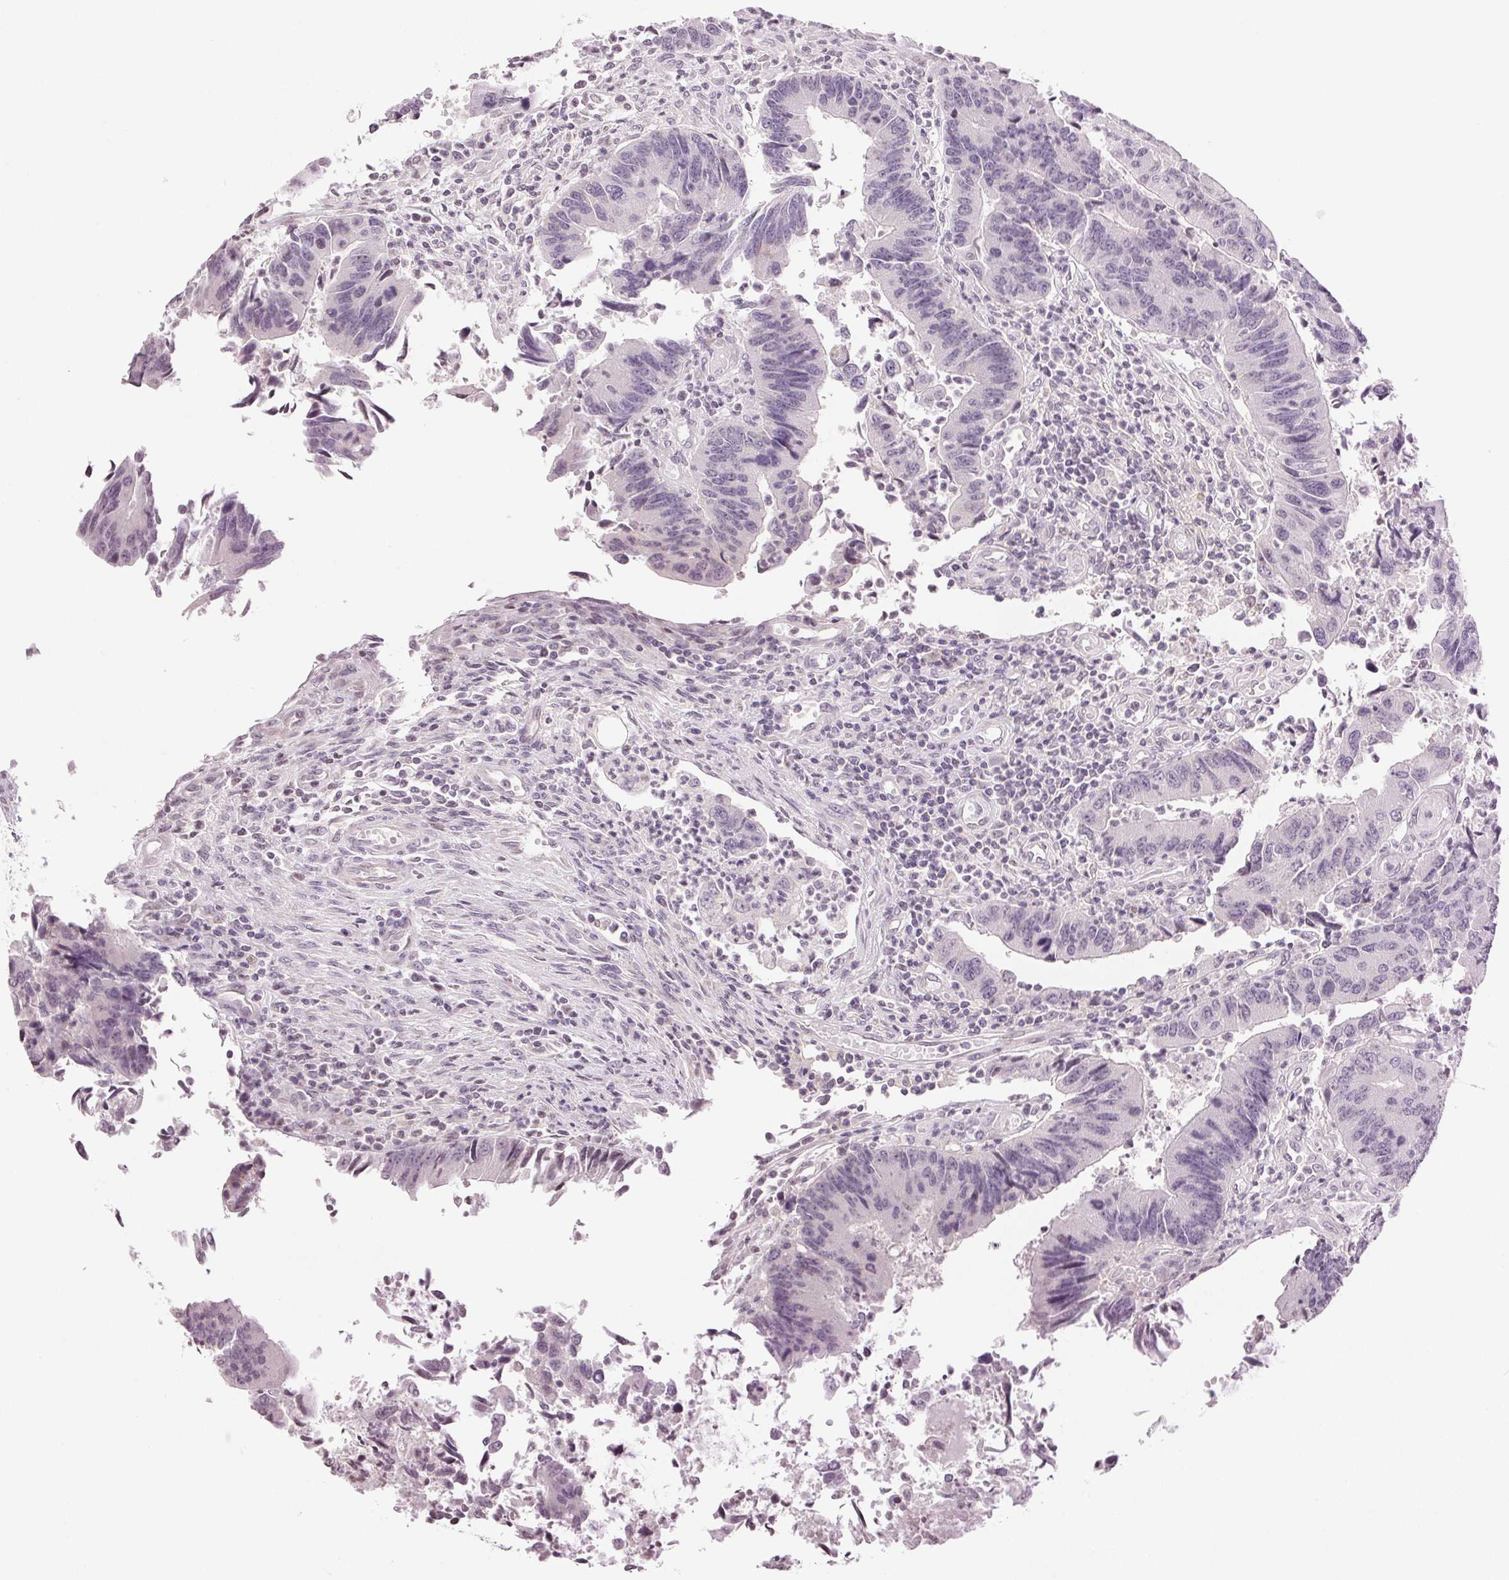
{"staining": {"intensity": "negative", "quantity": "none", "location": "none"}, "tissue": "colorectal cancer", "cell_type": "Tumor cells", "image_type": "cancer", "snomed": [{"axis": "morphology", "description": "Adenocarcinoma, NOS"}, {"axis": "topography", "description": "Colon"}], "caption": "Immunohistochemical staining of human colorectal cancer shows no significant staining in tumor cells.", "gene": "TNNT3", "patient": {"sex": "female", "age": 67}}